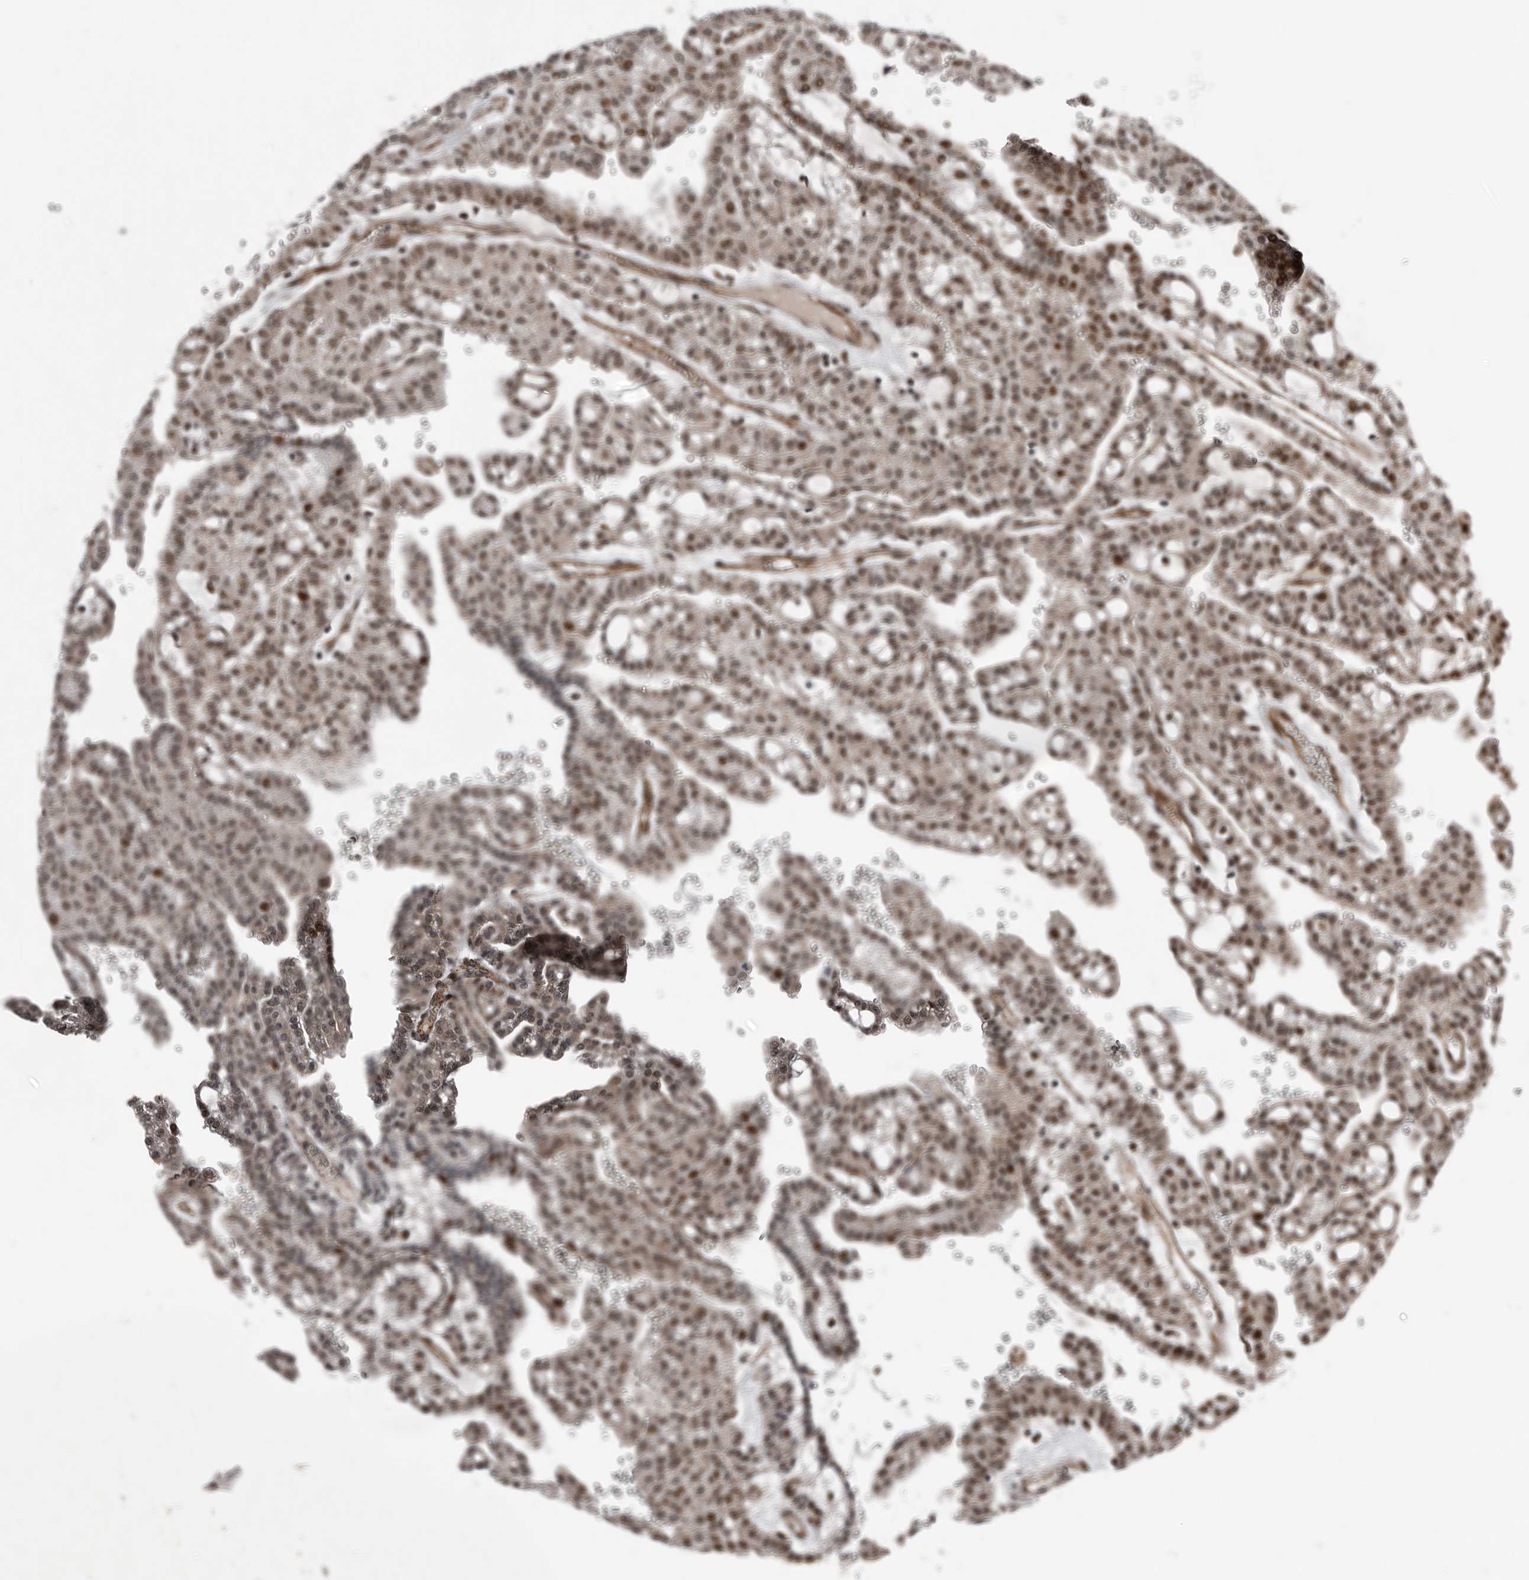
{"staining": {"intensity": "moderate", "quantity": ">75%", "location": "cytoplasmic/membranous,nuclear"}, "tissue": "renal cancer", "cell_type": "Tumor cells", "image_type": "cancer", "snomed": [{"axis": "morphology", "description": "Adenocarcinoma, NOS"}, {"axis": "topography", "description": "Kidney"}], "caption": "Moderate cytoplasmic/membranous and nuclear staining for a protein is identified in about >75% of tumor cells of renal adenocarcinoma using immunohistochemistry.", "gene": "CHD1L", "patient": {"sex": "male", "age": 63}}